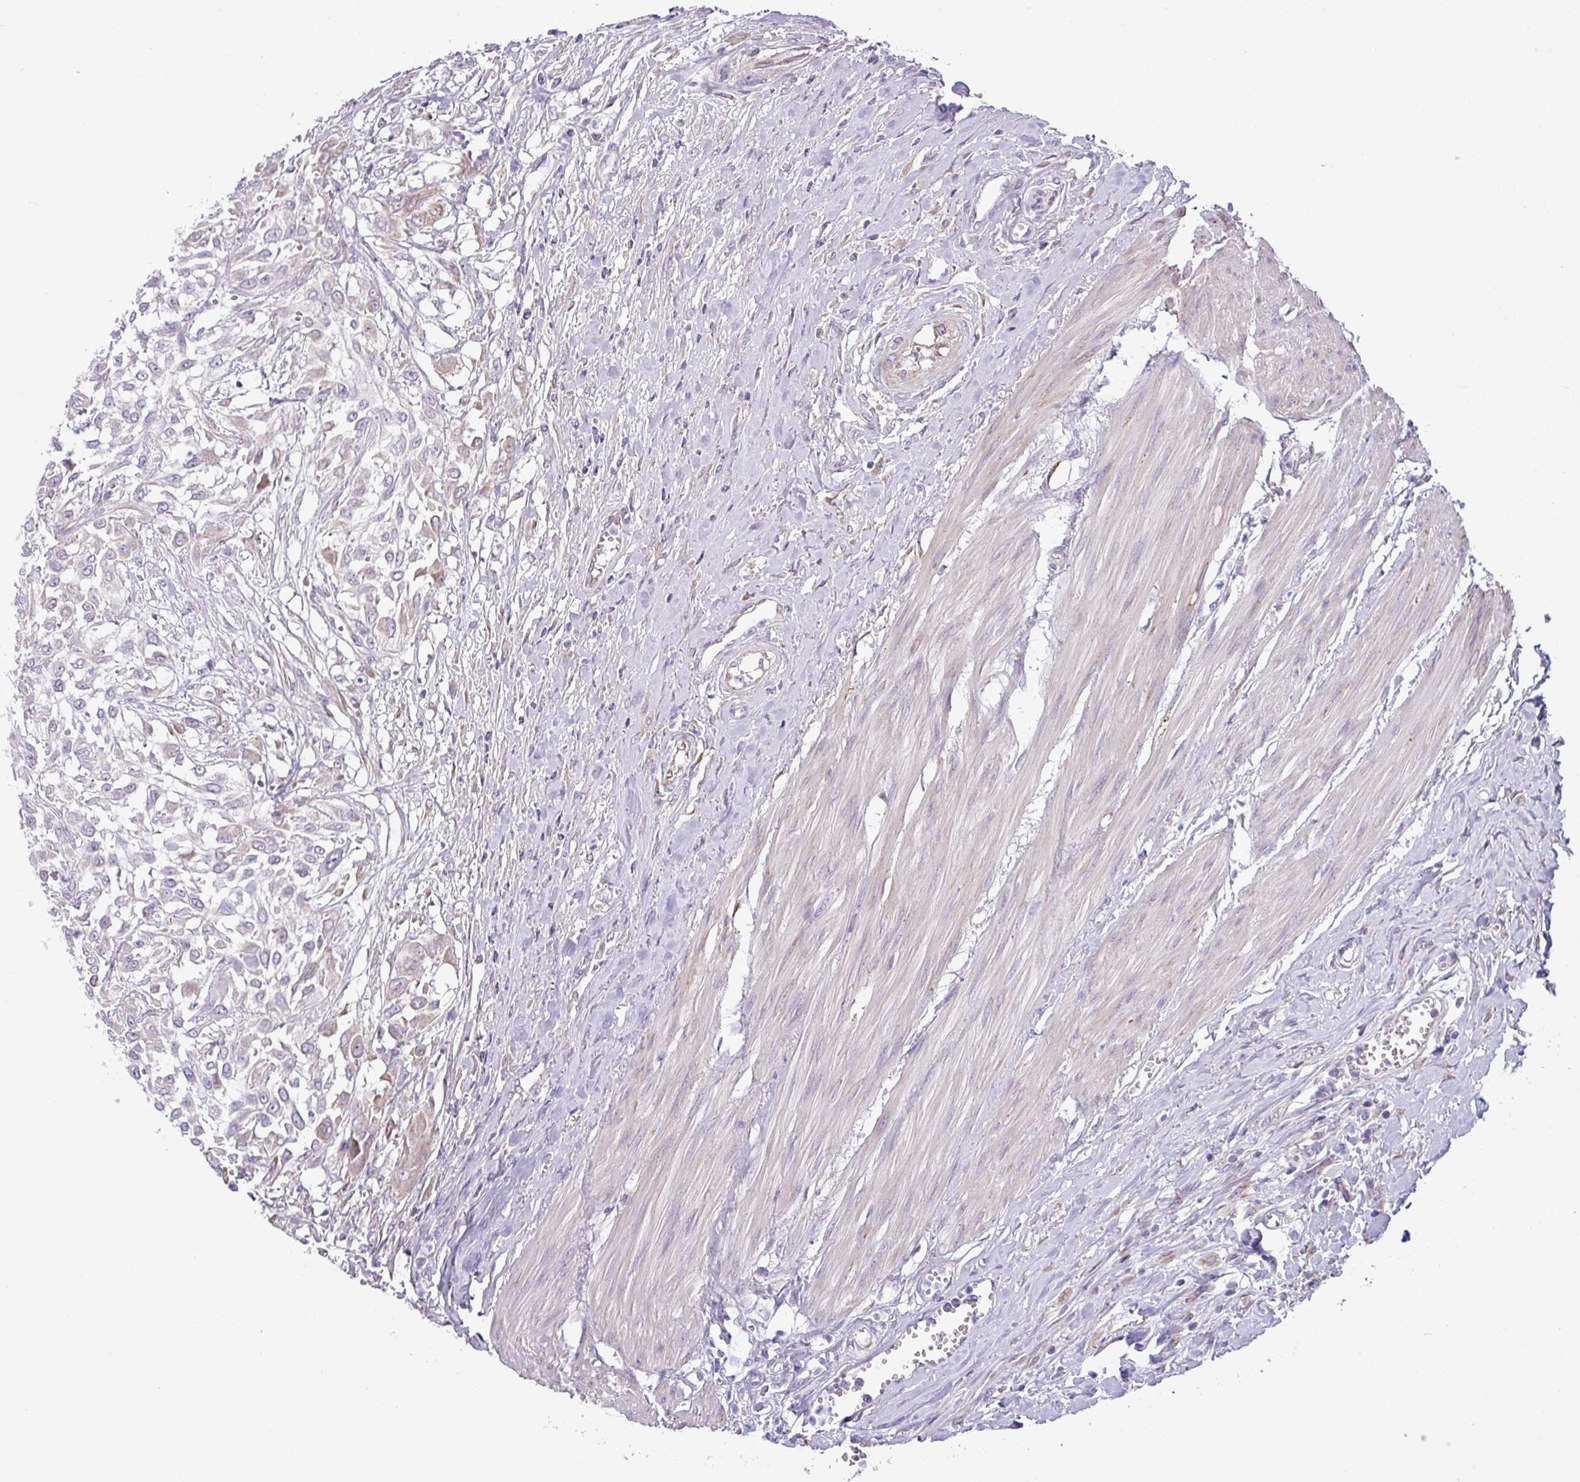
{"staining": {"intensity": "negative", "quantity": "none", "location": "none"}, "tissue": "urothelial cancer", "cell_type": "Tumor cells", "image_type": "cancer", "snomed": [{"axis": "morphology", "description": "Urothelial carcinoma, High grade"}, {"axis": "topography", "description": "Urinary bladder"}], "caption": "Immunohistochemistry (IHC) image of neoplastic tissue: human urothelial cancer stained with DAB (3,3'-diaminobenzidine) demonstrates no significant protein expression in tumor cells. (DAB immunohistochemistry with hematoxylin counter stain).", "gene": "IRGC", "patient": {"sex": "male", "age": 57}}